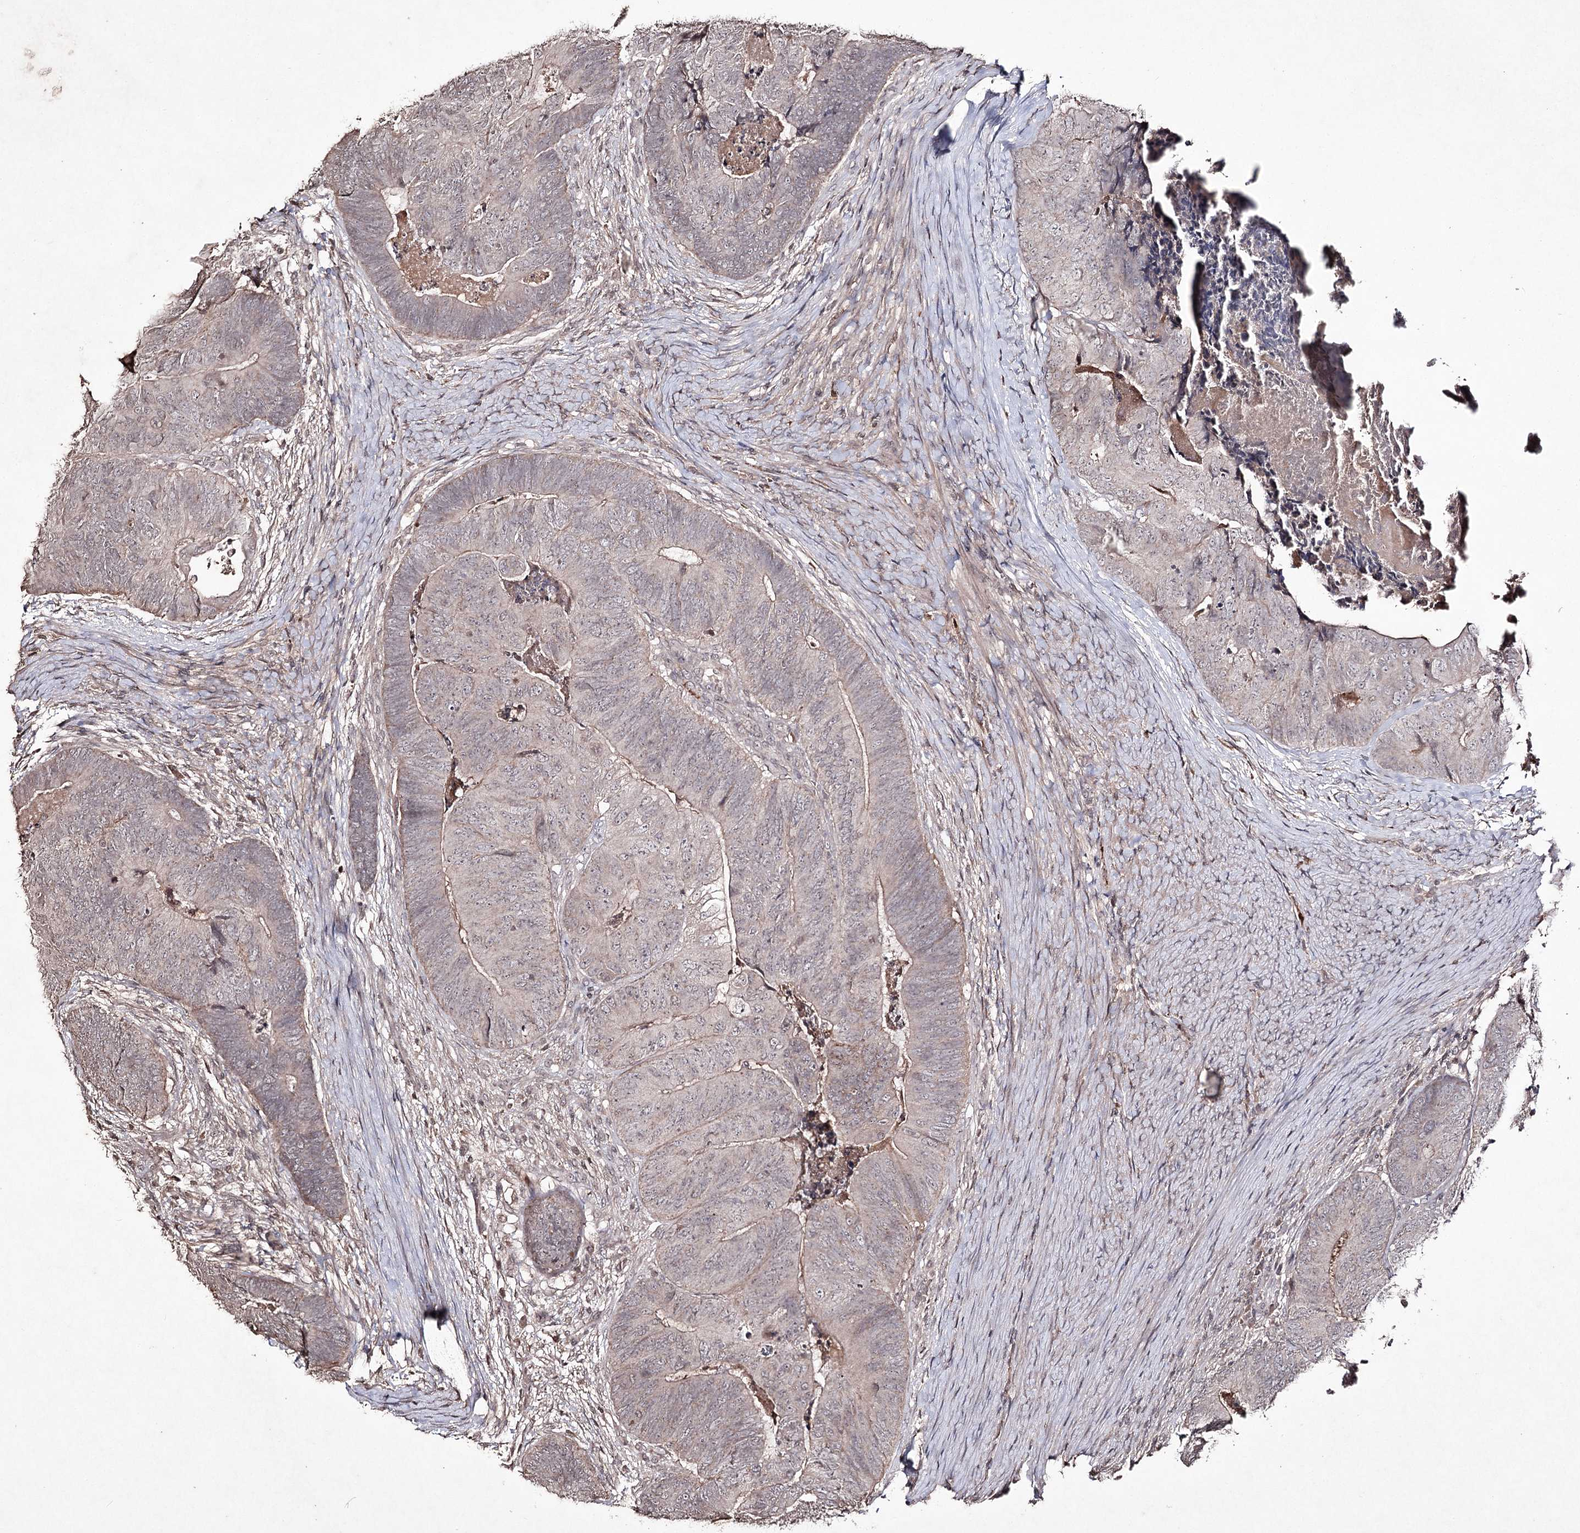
{"staining": {"intensity": "weak", "quantity": "<25%", "location": "cytoplasmic/membranous"}, "tissue": "colorectal cancer", "cell_type": "Tumor cells", "image_type": "cancer", "snomed": [{"axis": "morphology", "description": "Adenocarcinoma, NOS"}, {"axis": "topography", "description": "Colon"}], "caption": "The image demonstrates no staining of tumor cells in adenocarcinoma (colorectal).", "gene": "SYNGR3", "patient": {"sex": "female", "age": 67}}